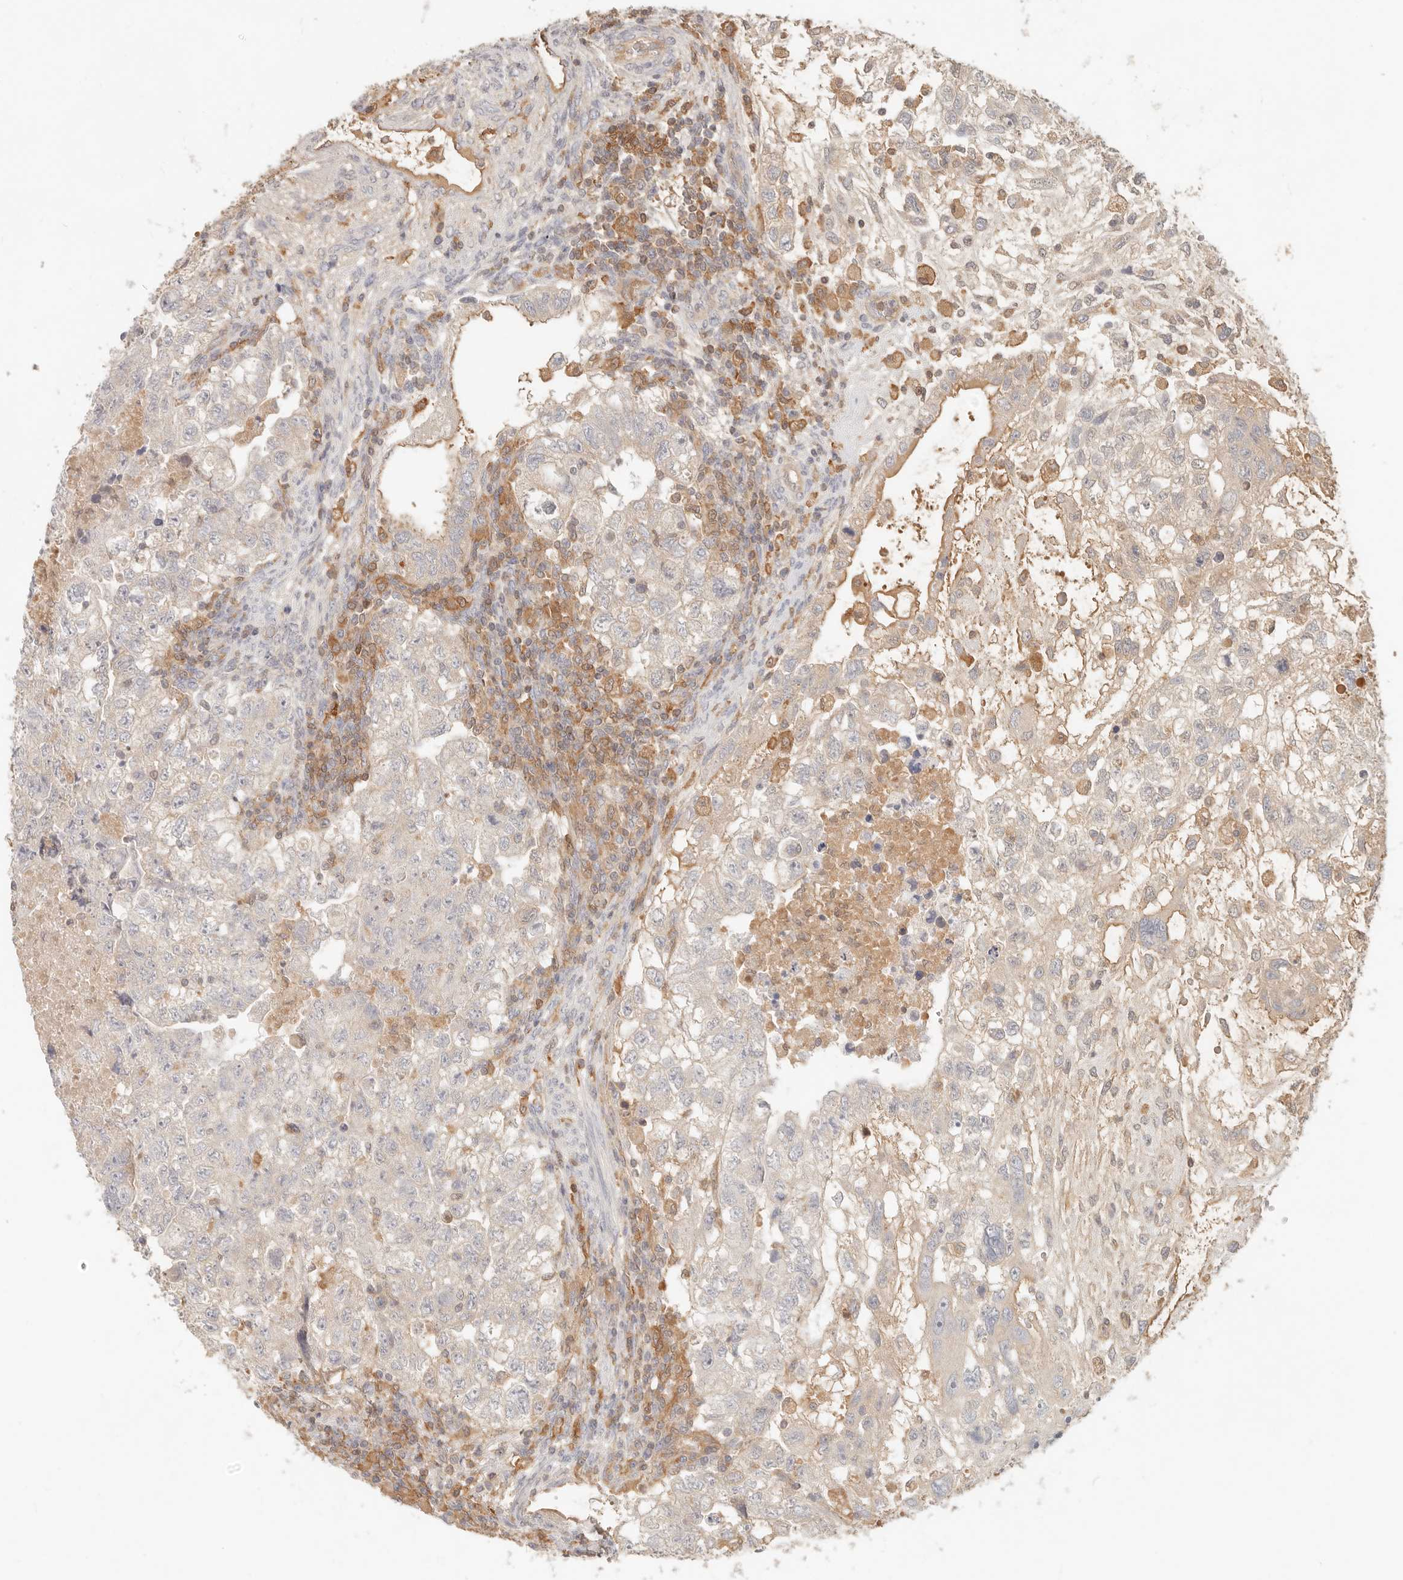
{"staining": {"intensity": "negative", "quantity": "none", "location": "none"}, "tissue": "testis cancer", "cell_type": "Tumor cells", "image_type": "cancer", "snomed": [{"axis": "morphology", "description": "Carcinoma, Embryonal, NOS"}, {"axis": "topography", "description": "Testis"}], "caption": "Immunohistochemistry (IHC) photomicrograph of human testis embryonal carcinoma stained for a protein (brown), which displays no staining in tumor cells.", "gene": "NECAP2", "patient": {"sex": "male", "age": 37}}